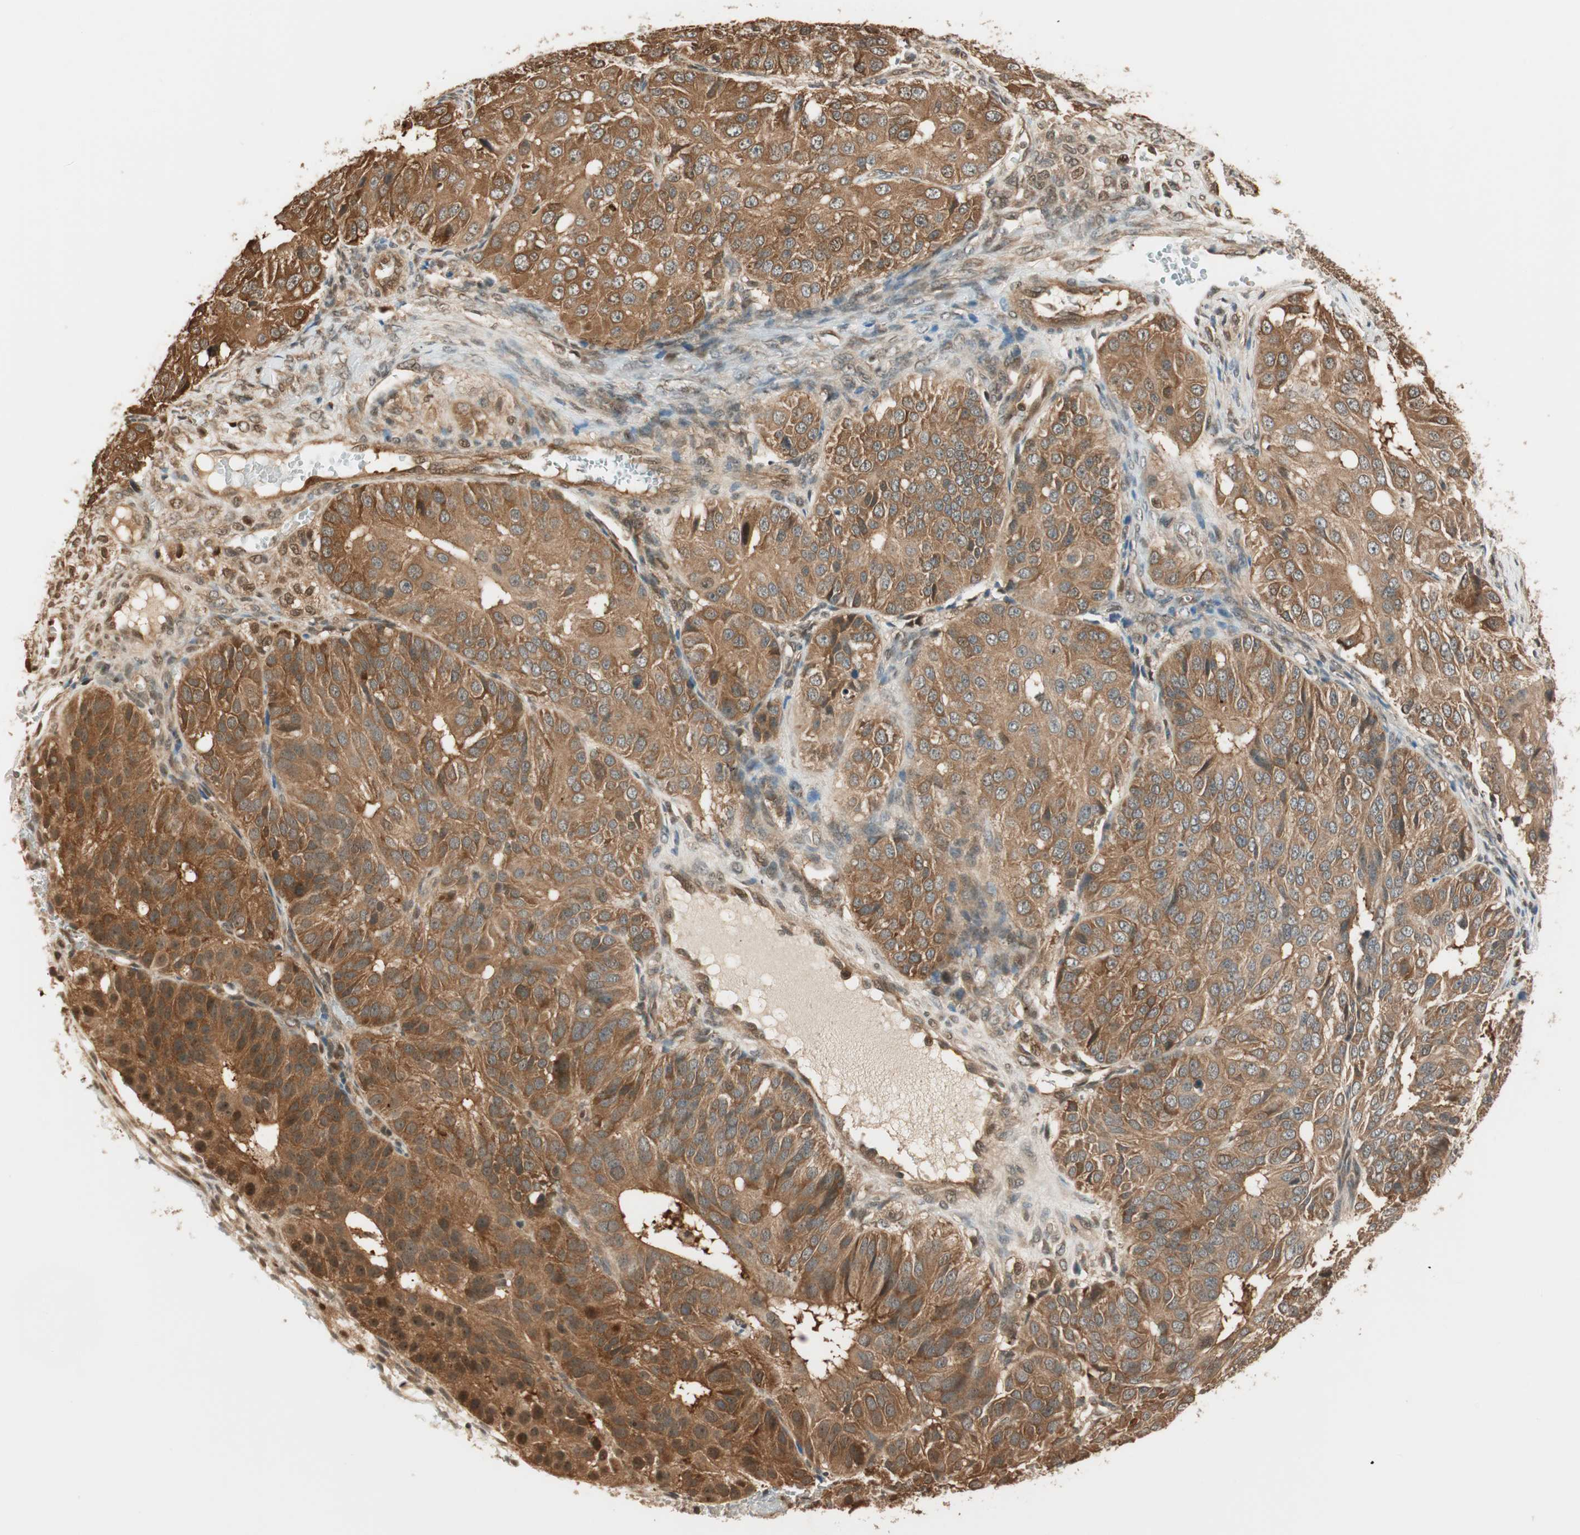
{"staining": {"intensity": "strong", "quantity": ">75%", "location": "cytoplasmic/membranous,nuclear"}, "tissue": "ovarian cancer", "cell_type": "Tumor cells", "image_type": "cancer", "snomed": [{"axis": "morphology", "description": "Carcinoma, endometroid"}, {"axis": "topography", "description": "Ovary"}], "caption": "A histopathology image showing strong cytoplasmic/membranous and nuclear staining in about >75% of tumor cells in ovarian endometroid carcinoma, as visualized by brown immunohistochemical staining.", "gene": "ZNF443", "patient": {"sex": "female", "age": 51}}